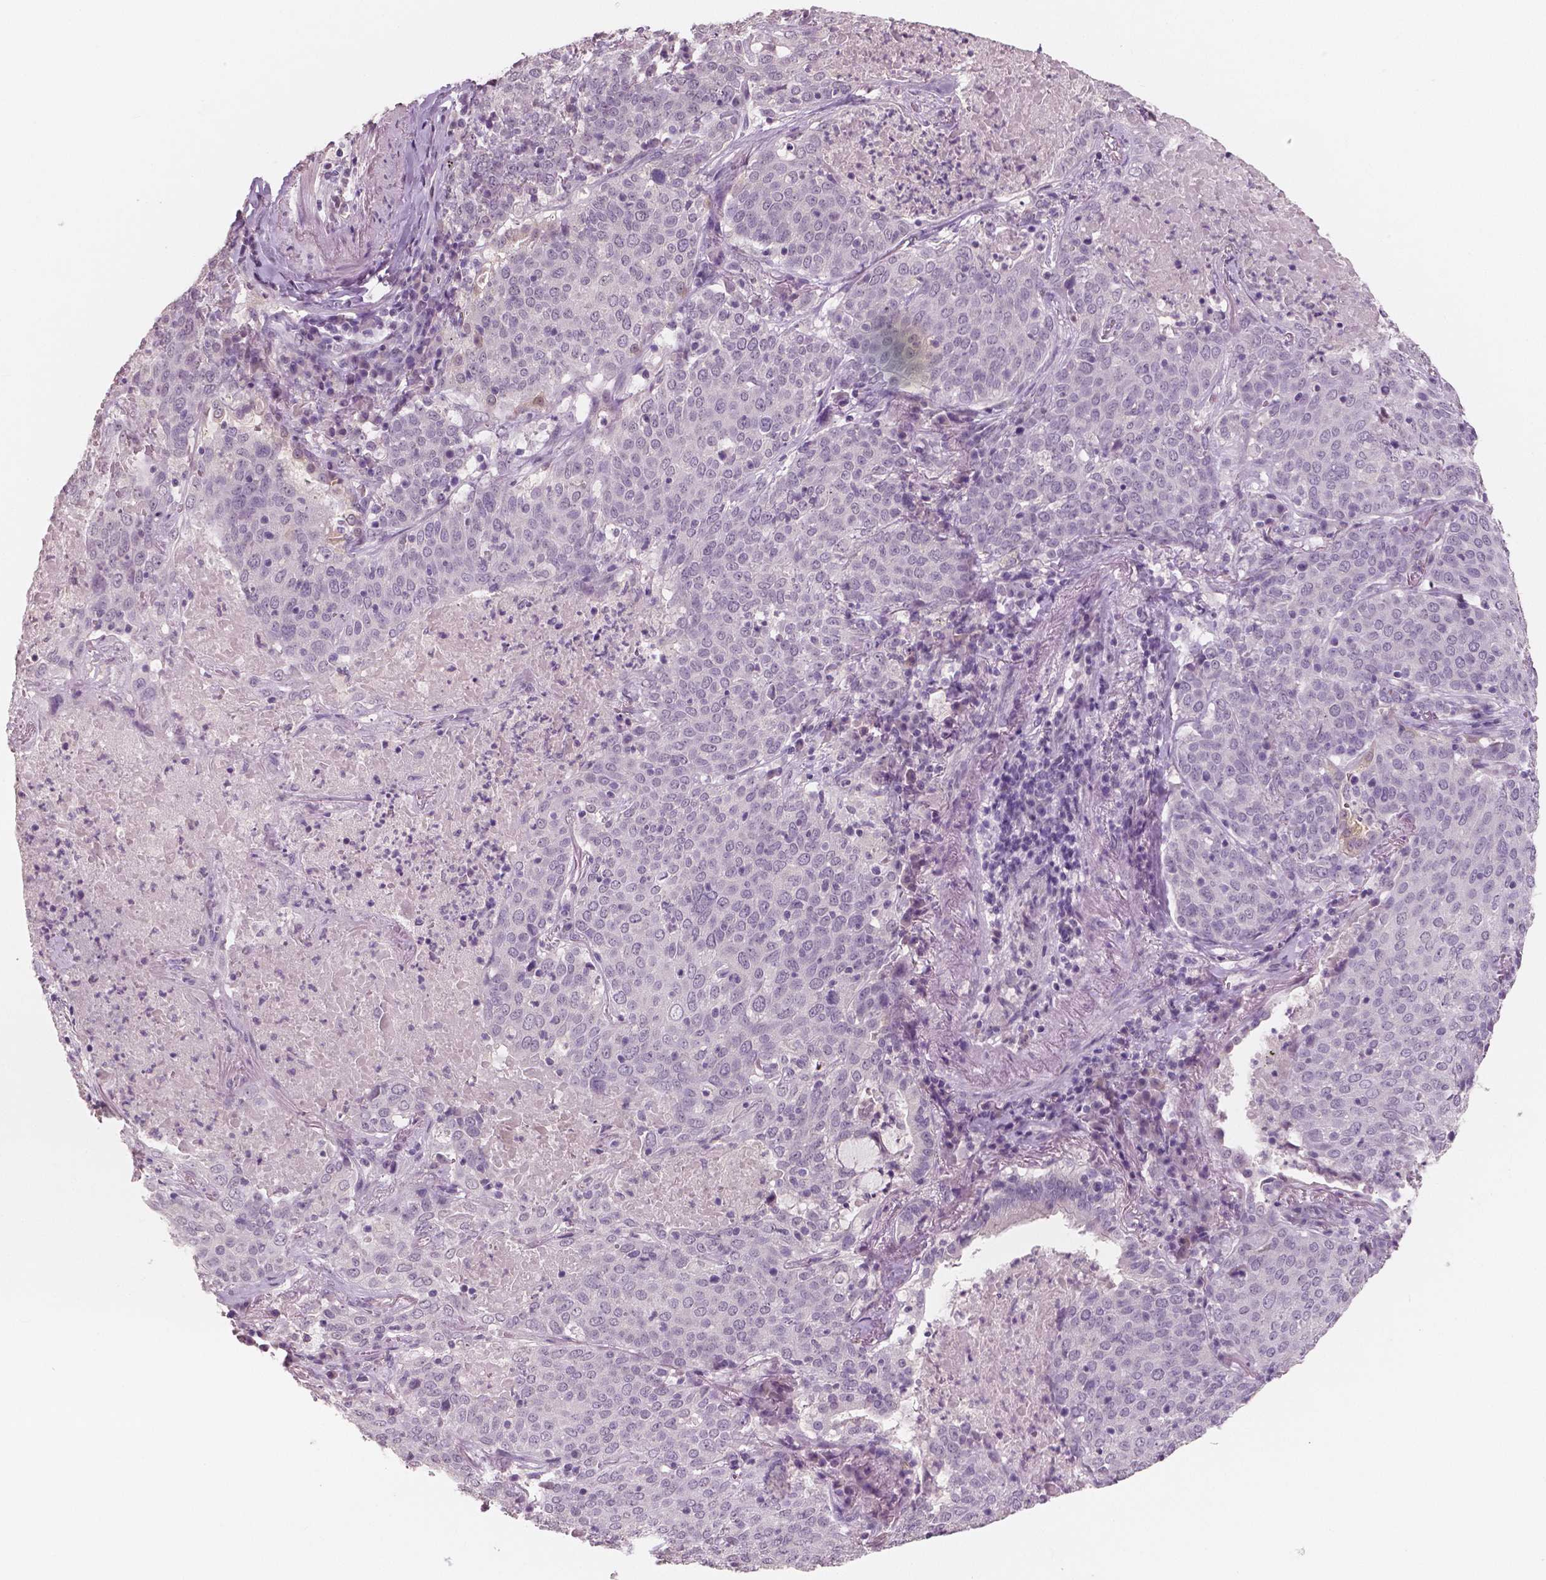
{"staining": {"intensity": "negative", "quantity": "none", "location": "none"}, "tissue": "lung cancer", "cell_type": "Tumor cells", "image_type": "cancer", "snomed": [{"axis": "morphology", "description": "Squamous cell carcinoma, NOS"}, {"axis": "topography", "description": "Lung"}], "caption": "Immunohistochemistry of lung squamous cell carcinoma demonstrates no positivity in tumor cells. The staining is performed using DAB brown chromogen with nuclei counter-stained in using hematoxylin.", "gene": "NECAB1", "patient": {"sex": "male", "age": 82}}